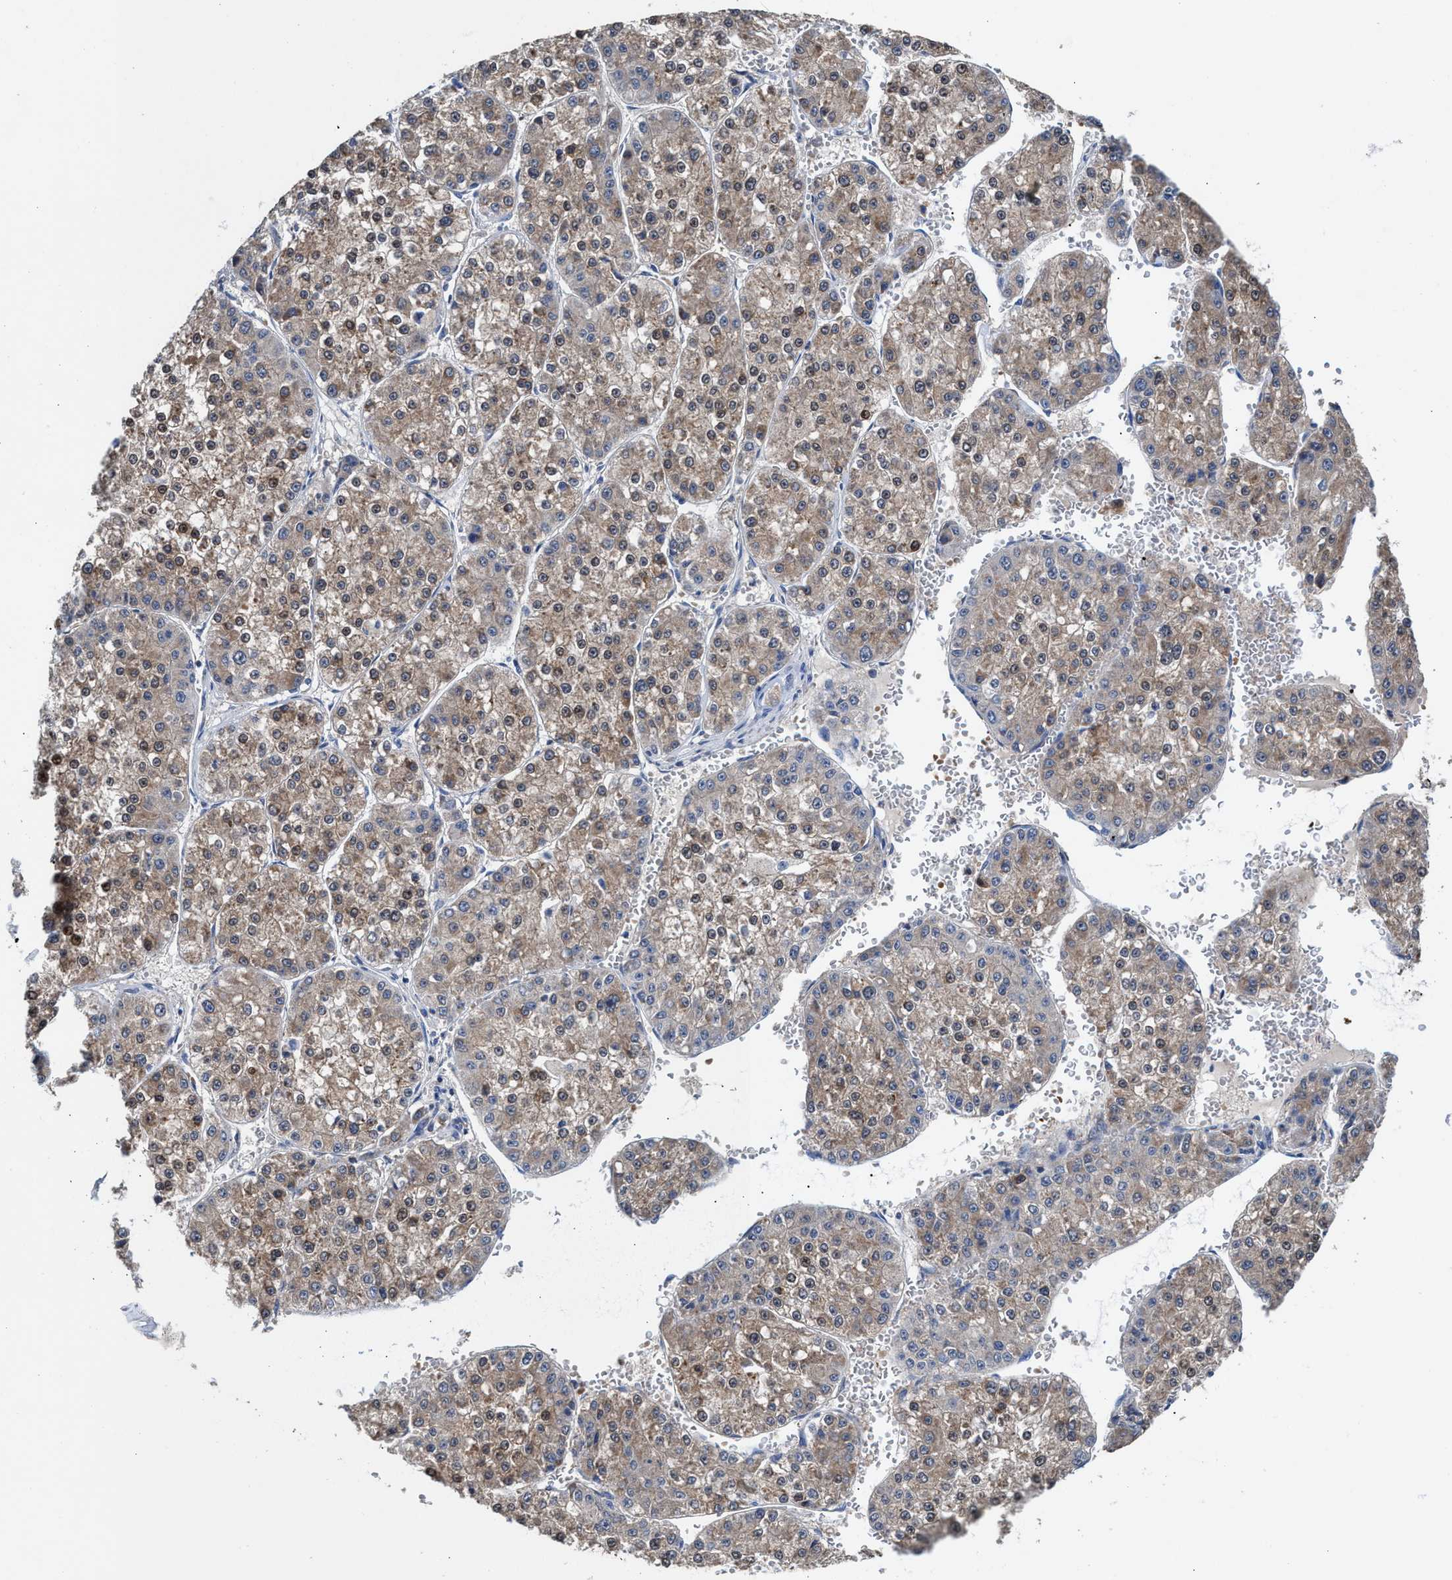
{"staining": {"intensity": "weak", "quantity": ">75%", "location": "cytoplasmic/membranous,nuclear"}, "tissue": "liver cancer", "cell_type": "Tumor cells", "image_type": "cancer", "snomed": [{"axis": "morphology", "description": "Carcinoma, Hepatocellular, NOS"}, {"axis": "topography", "description": "Liver"}], "caption": "A high-resolution photomicrograph shows immunohistochemistry (IHC) staining of liver hepatocellular carcinoma, which exhibits weak cytoplasmic/membranous and nuclear staining in about >75% of tumor cells.", "gene": "MECR", "patient": {"sex": "female", "age": 73}}